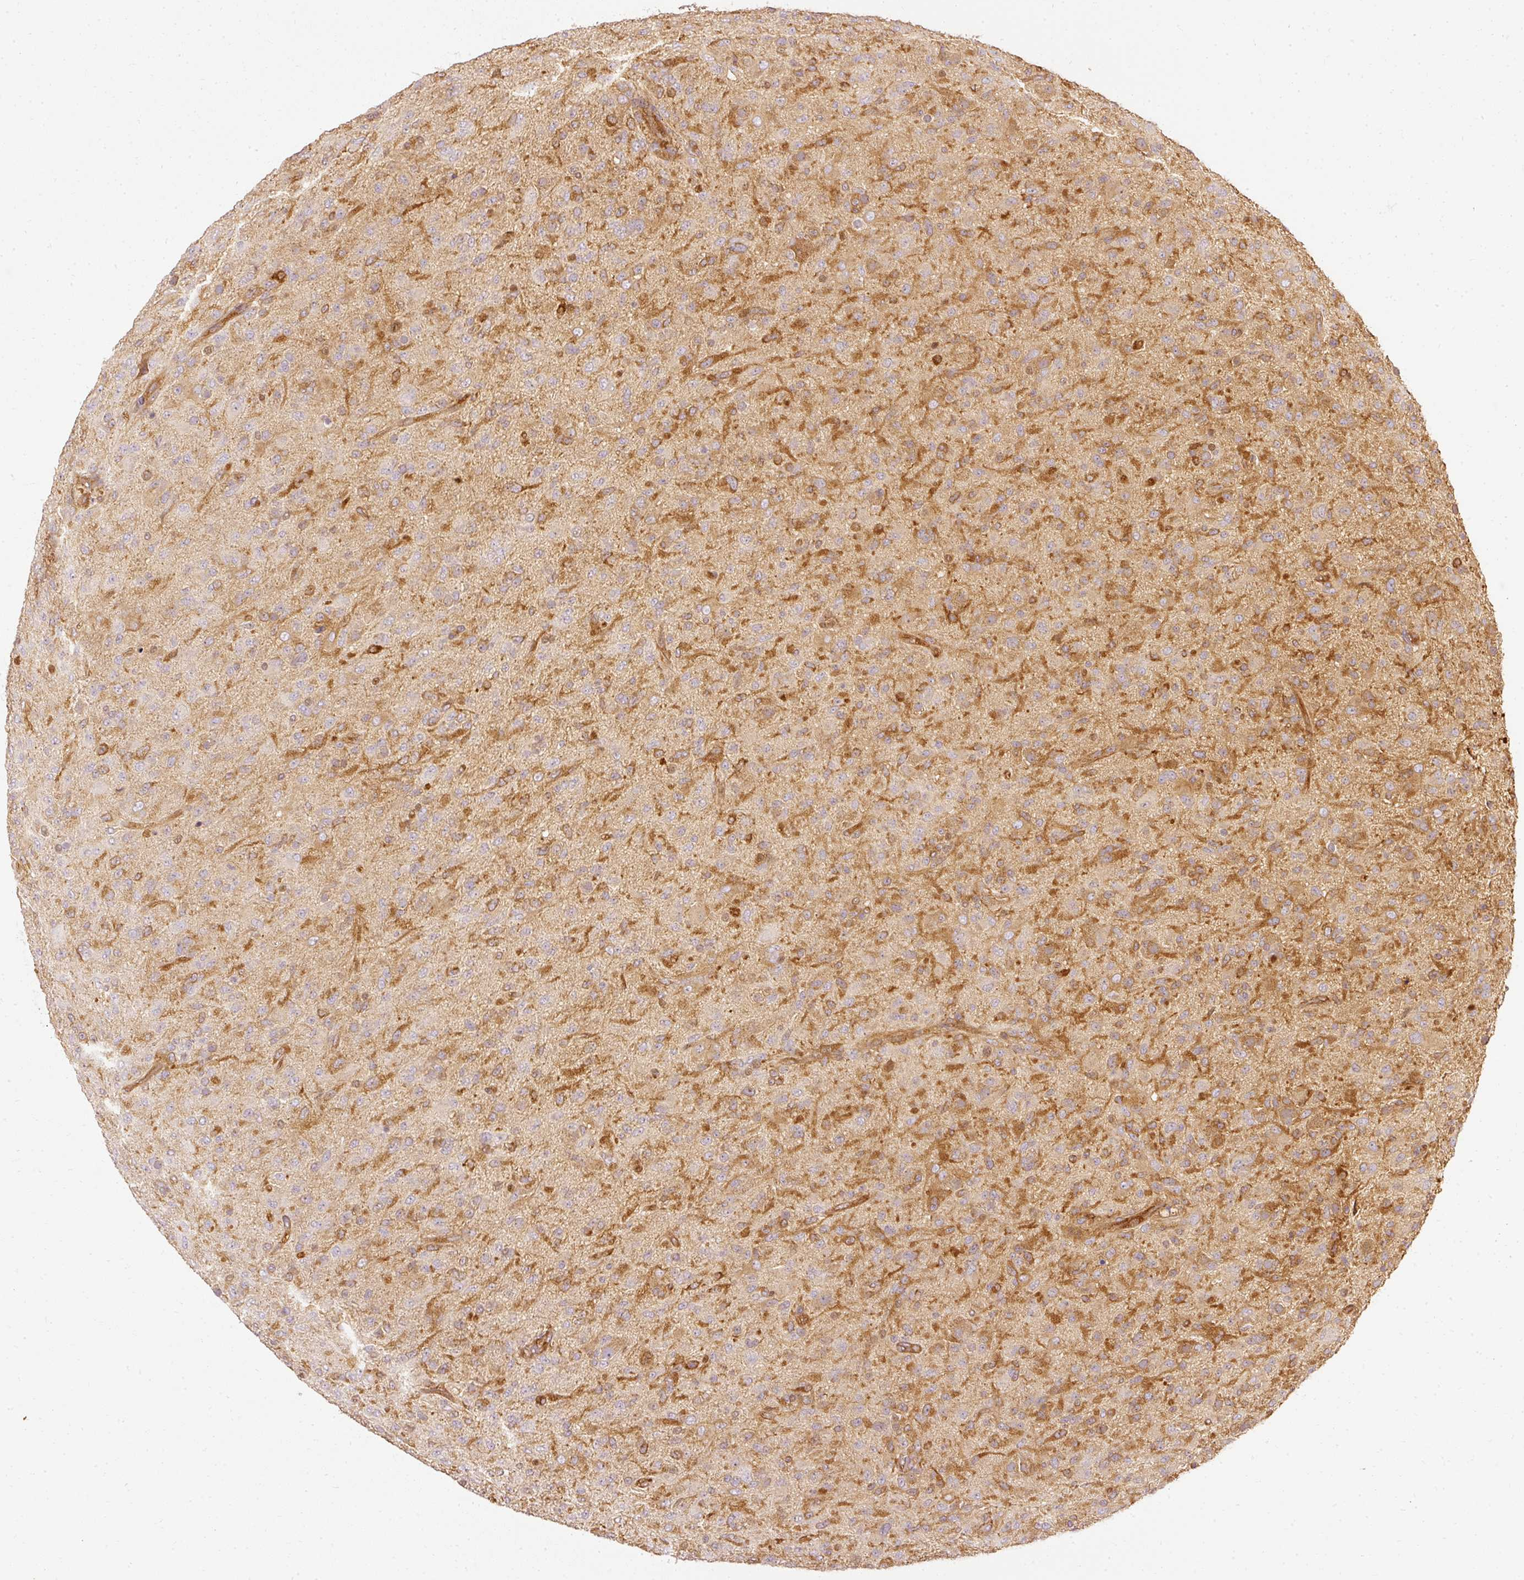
{"staining": {"intensity": "moderate", "quantity": "25%-75%", "location": "cytoplasmic/membranous"}, "tissue": "glioma", "cell_type": "Tumor cells", "image_type": "cancer", "snomed": [{"axis": "morphology", "description": "Glioma, malignant, Low grade"}, {"axis": "topography", "description": "Brain"}], "caption": "Glioma stained for a protein displays moderate cytoplasmic/membranous positivity in tumor cells.", "gene": "ARMH3", "patient": {"sex": "male", "age": 65}}